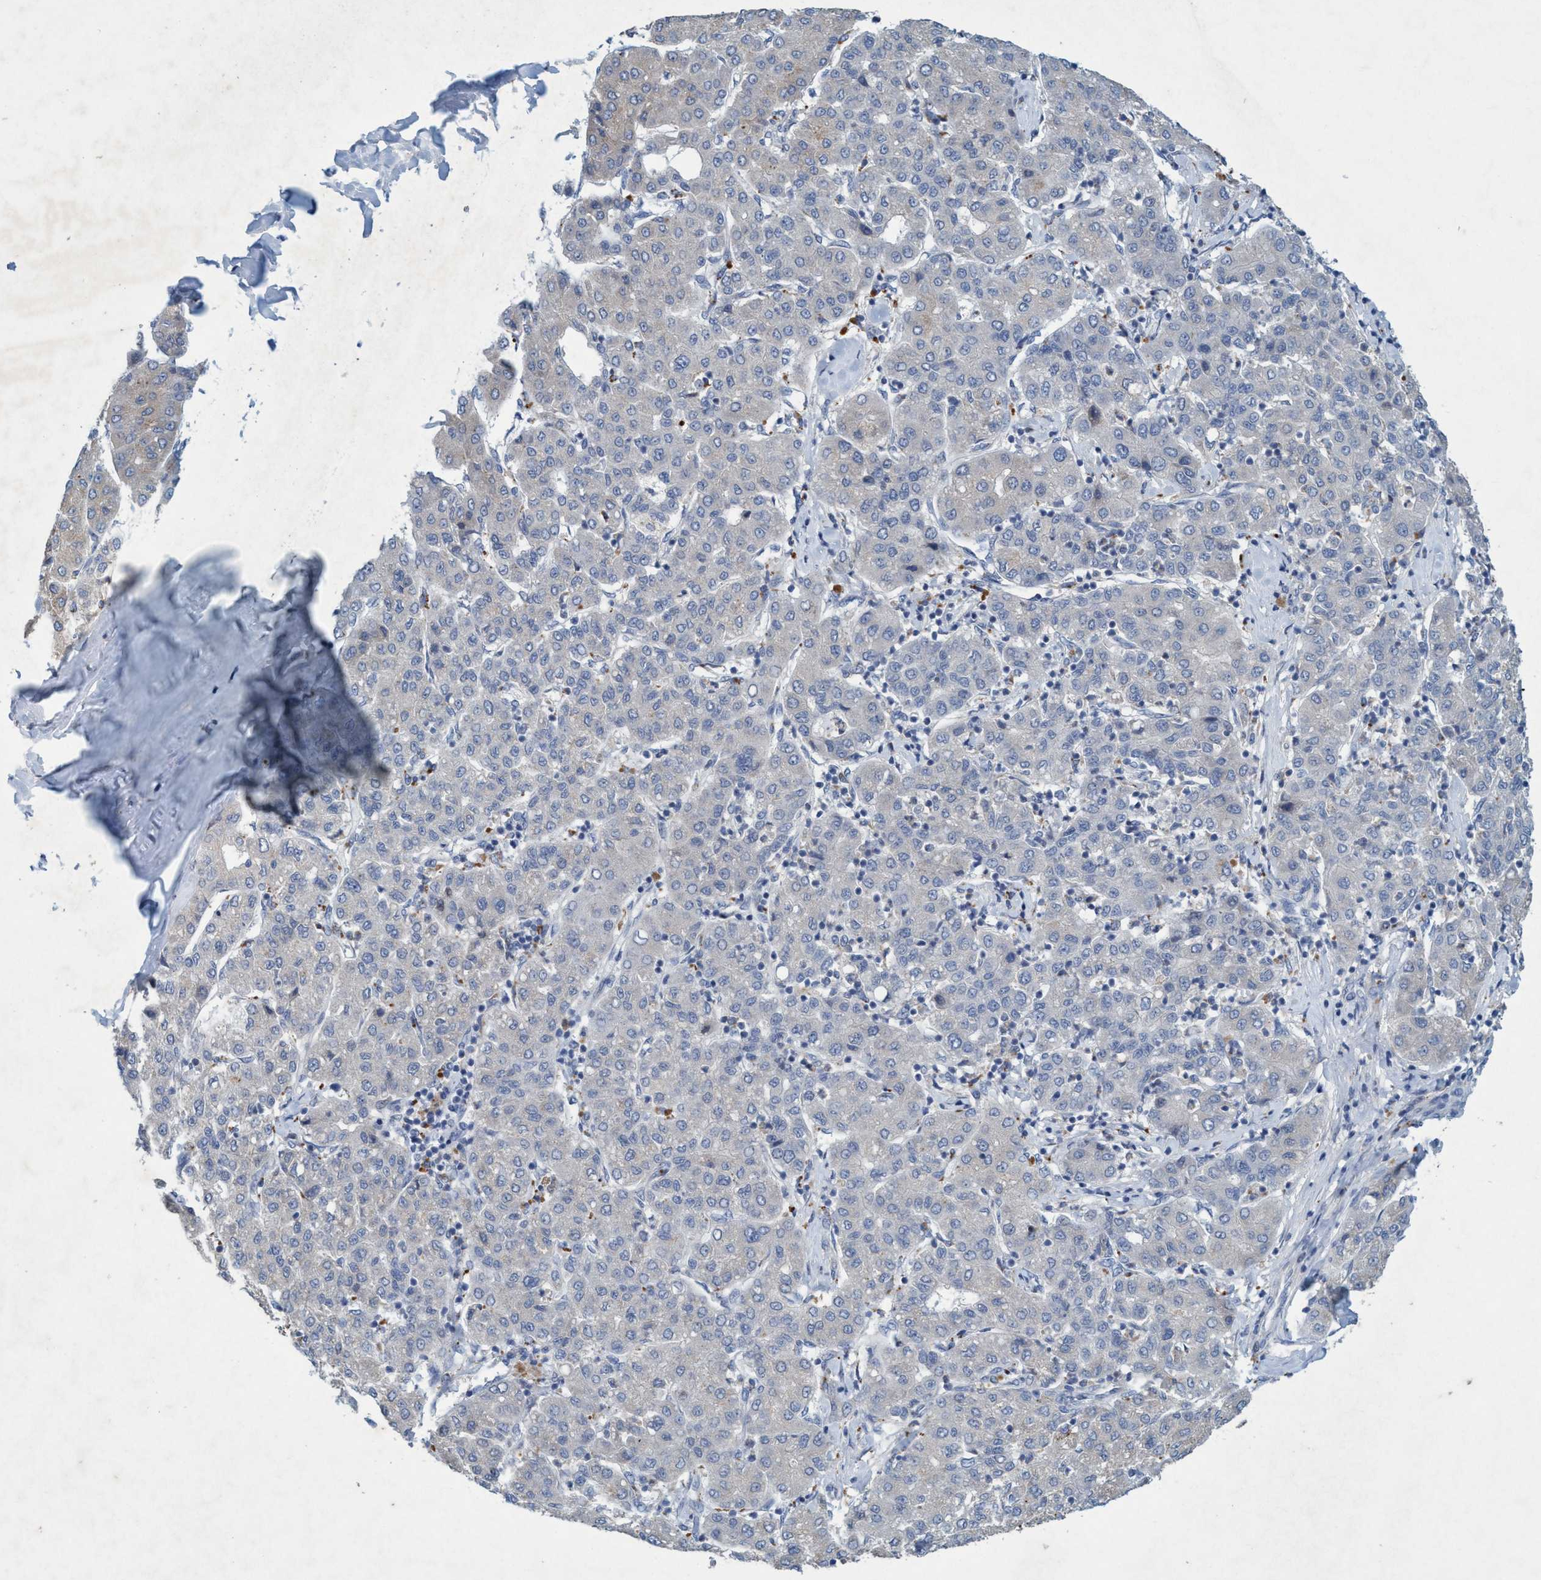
{"staining": {"intensity": "negative", "quantity": "none", "location": "none"}, "tissue": "liver cancer", "cell_type": "Tumor cells", "image_type": "cancer", "snomed": [{"axis": "morphology", "description": "Carcinoma, Hepatocellular, NOS"}, {"axis": "topography", "description": "Liver"}], "caption": "Tumor cells are negative for protein expression in human liver cancer (hepatocellular carcinoma).", "gene": "RNF208", "patient": {"sex": "male", "age": 65}}